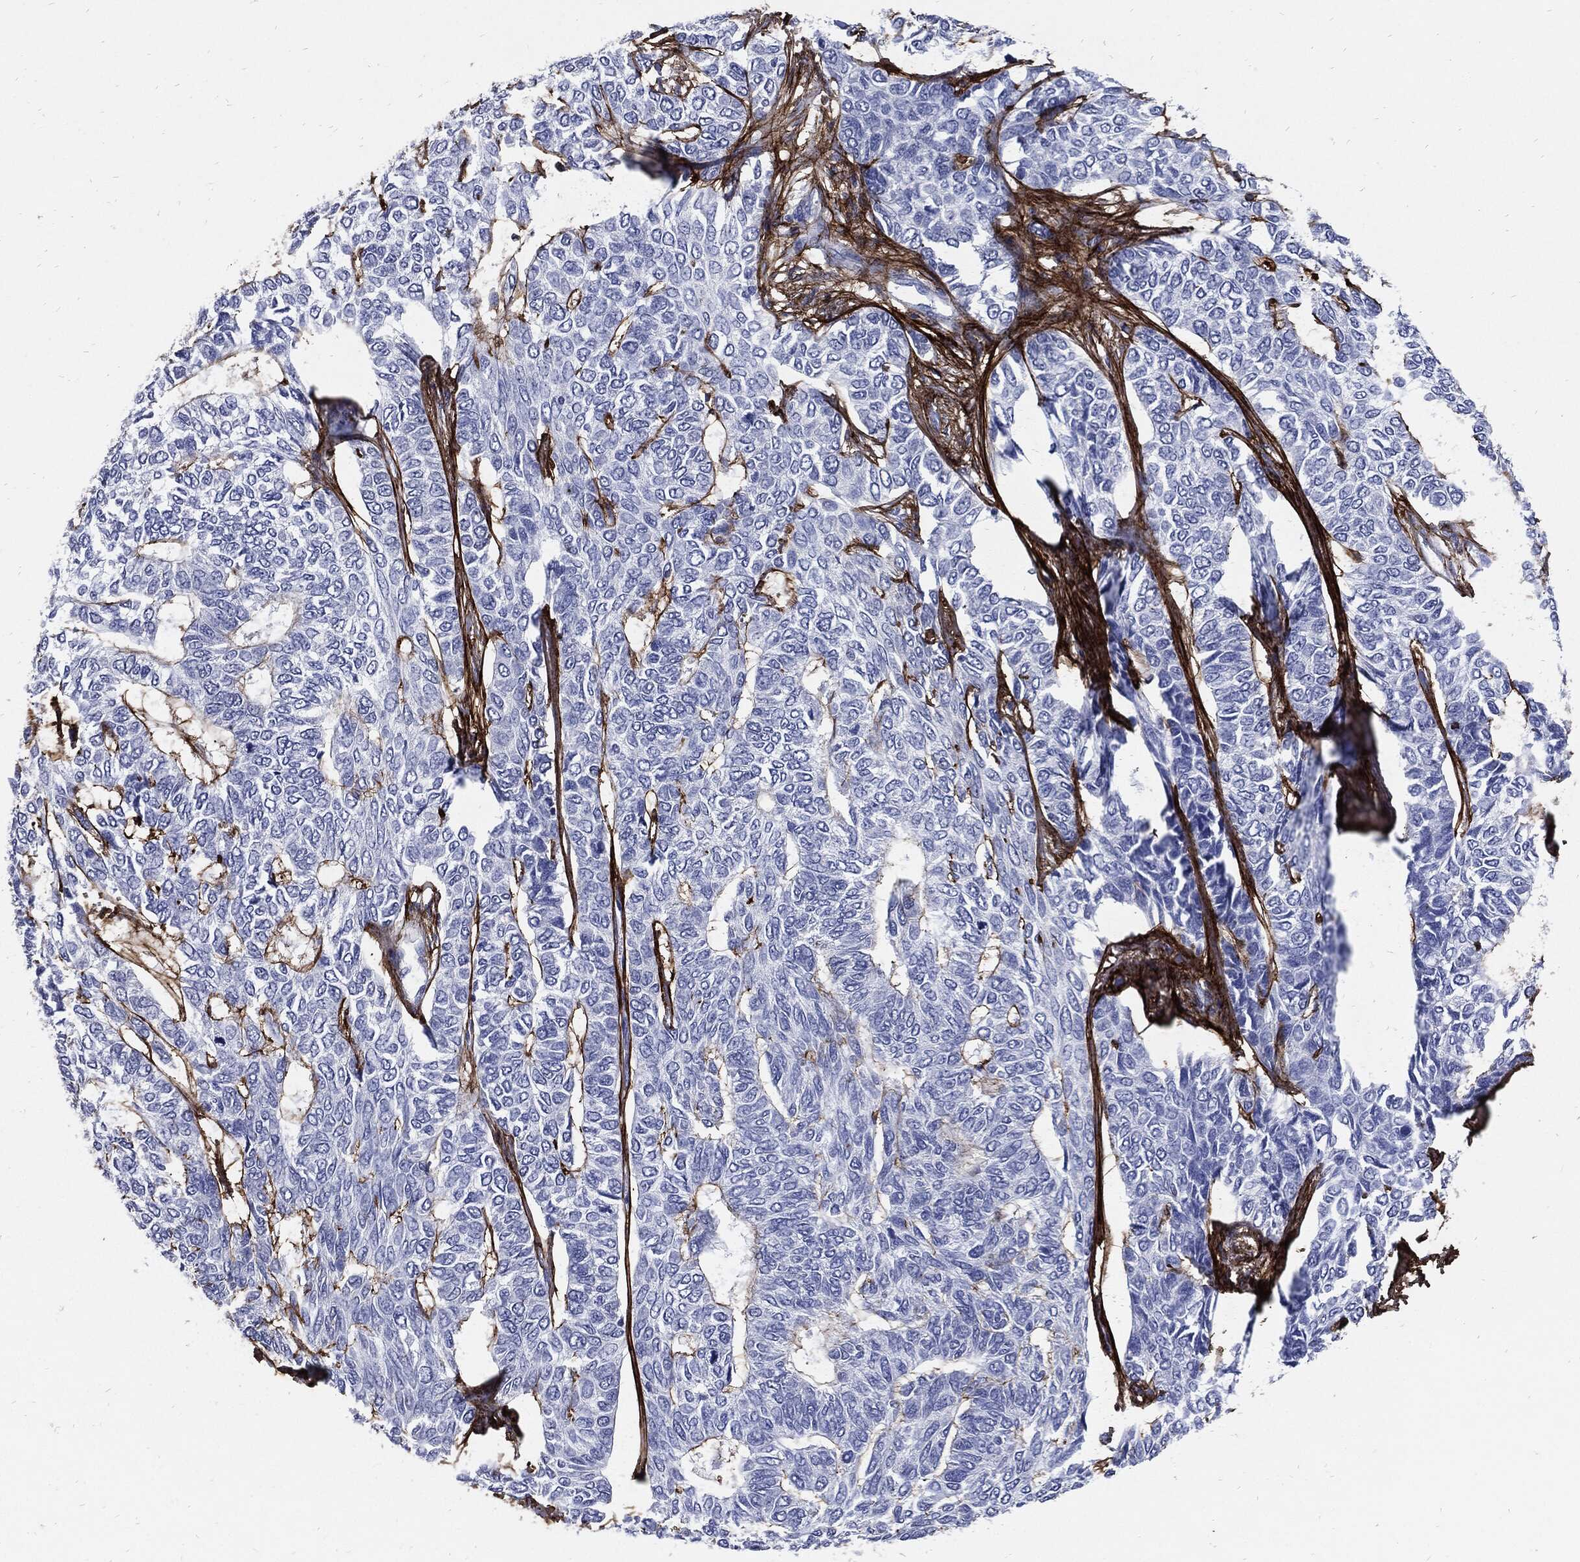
{"staining": {"intensity": "negative", "quantity": "none", "location": "none"}, "tissue": "skin cancer", "cell_type": "Tumor cells", "image_type": "cancer", "snomed": [{"axis": "morphology", "description": "Basal cell carcinoma"}, {"axis": "topography", "description": "Skin"}], "caption": "DAB (3,3'-diaminobenzidine) immunohistochemical staining of human skin cancer (basal cell carcinoma) shows no significant expression in tumor cells.", "gene": "FBN1", "patient": {"sex": "female", "age": 65}}